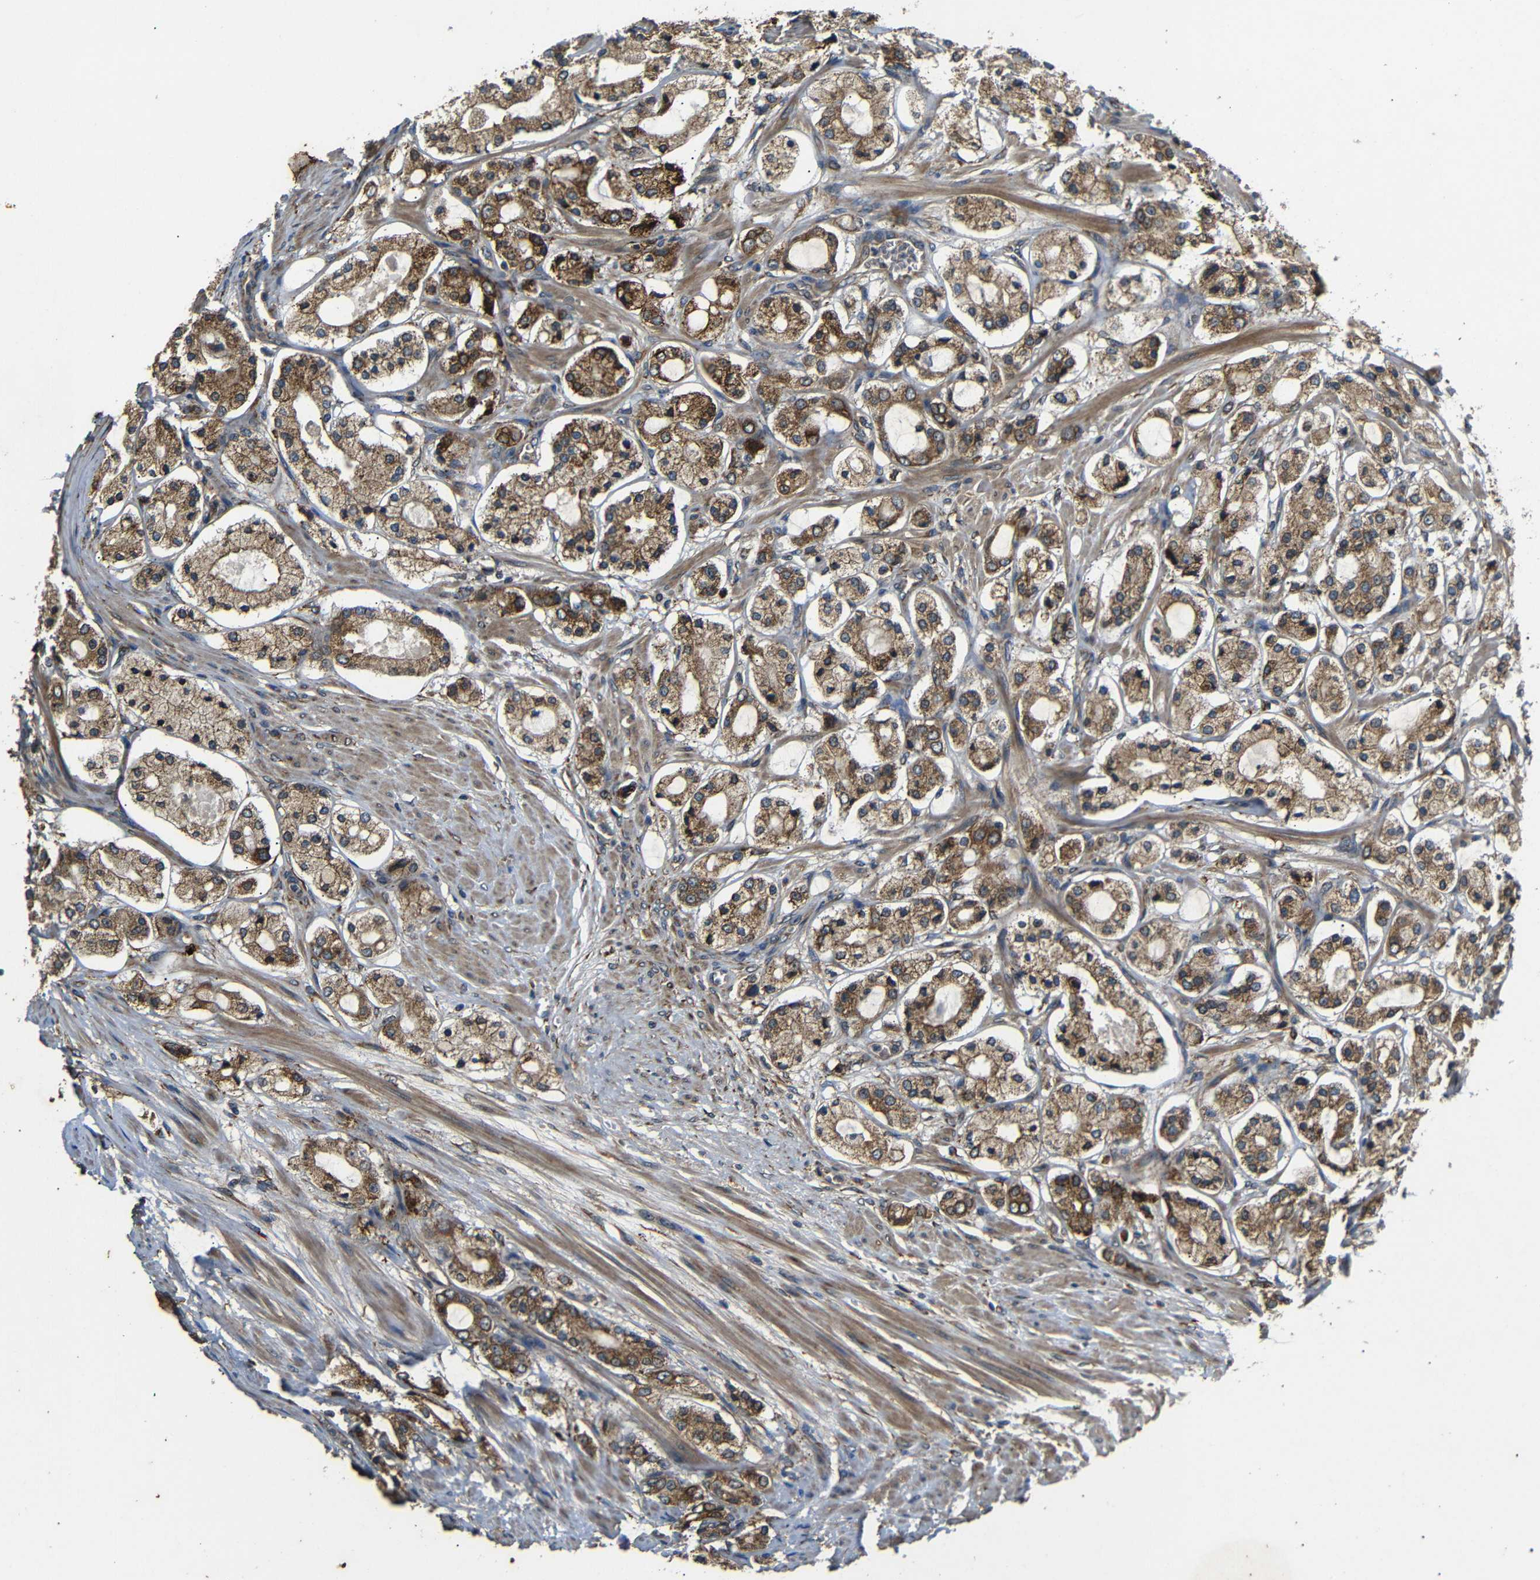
{"staining": {"intensity": "moderate", "quantity": ">75%", "location": "cytoplasmic/membranous"}, "tissue": "prostate cancer", "cell_type": "Tumor cells", "image_type": "cancer", "snomed": [{"axis": "morphology", "description": "Adenocarcinoma, High grade"}, {"axis": "topography", "description": "Prostate"}], "caption": "The image displays immunohistochemical staining of high-grade adenocarcinoma (prostate). There is moderate cytoplasmic/membranous positivity is present in approximately >75% of tumor cells.", "gene": "TRPC1", "patient": {"sex": "male", "age": 65}}